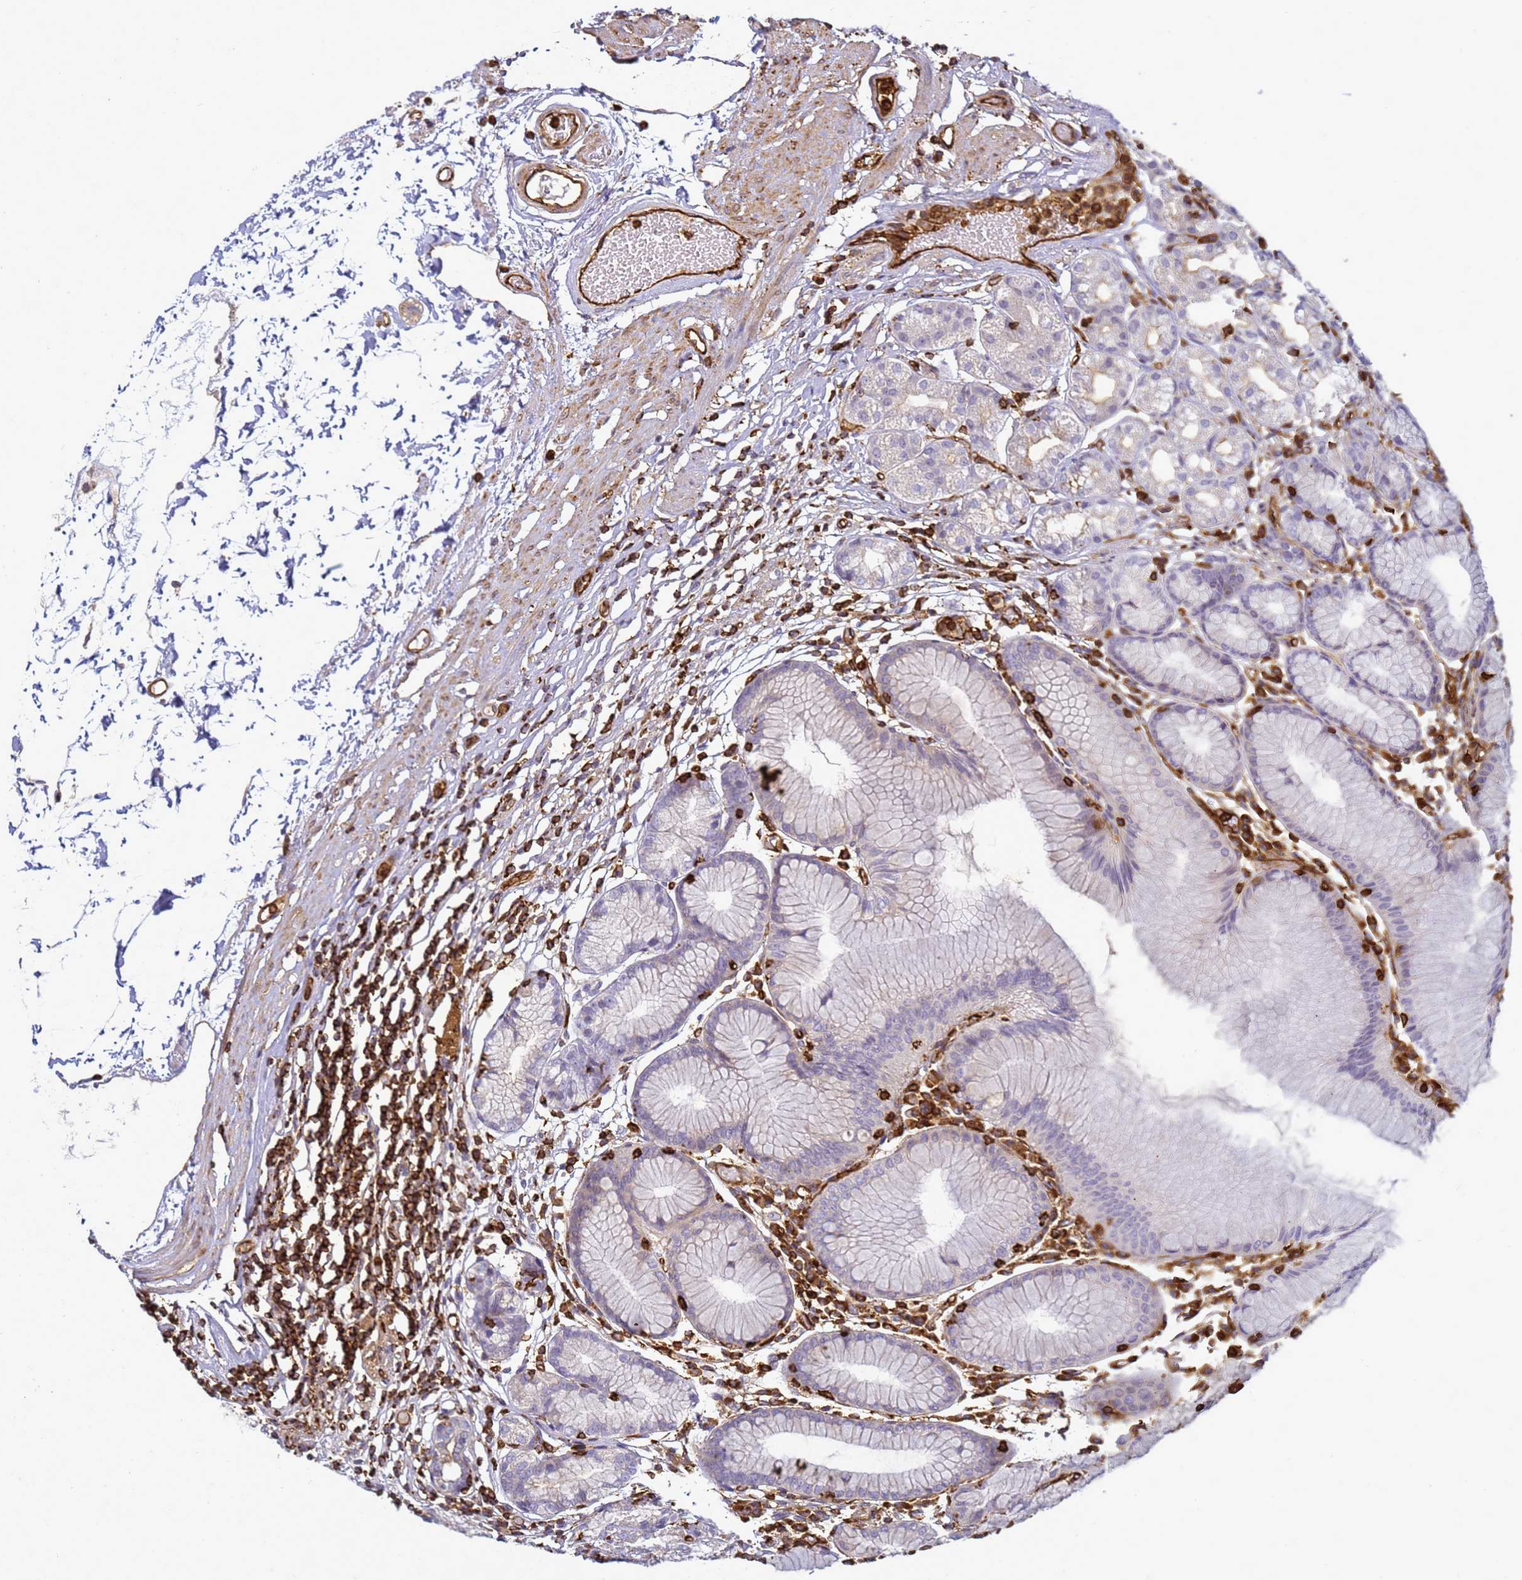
{"staining": {"intensity": "negative", "quantity": "none", "location": "none"}, "tissue": "stomach", "cell_type": "Glandular cells", "image_type": "normal", "snomed": [{"axis": "morphology", "description": "Normal tissue, NOS"}, {"axis": "topography", "description": "Stomach"}], "caption": "Immunohistochemical staining of unremarkable stomach displays no significant positivity in glandular cells. (Brightfield microscopy of DAB IHC at high magnification).", "gene": "ZBTB8OS", "patient": {"sex": "female", "age": 57}}